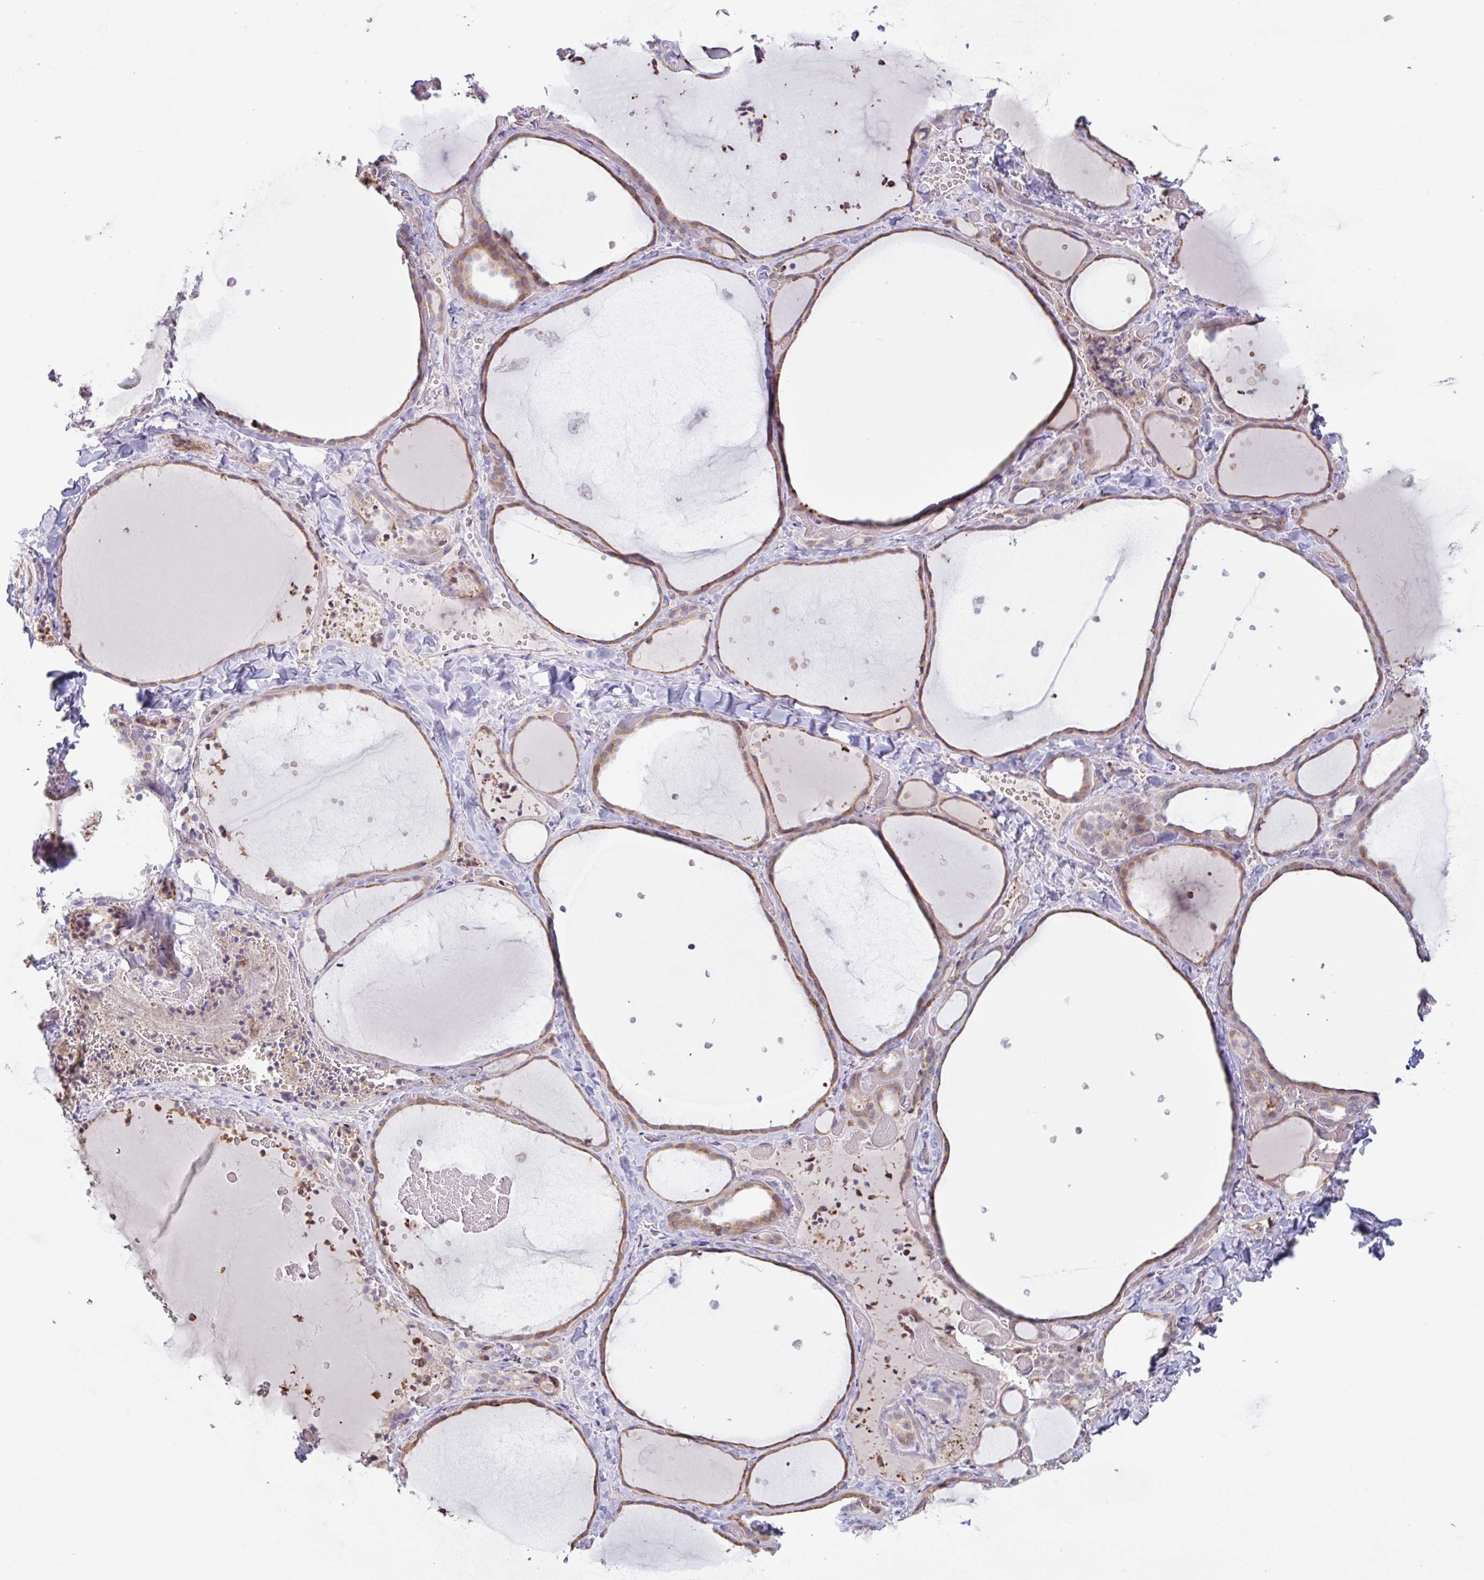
{"staining": {"intensity": "moderate", "quantity": "25%-75%", "location": "cytoplasmic/membranous,nuclear"}, "tissue": "thyroid gland", "cell_type": "Glandular cells", "image_type": "normal", "snomed": [{"axis": "morphology", "description": "Normal tissue, NOS"}, {"axis": "topography", "description": "Thyroid gland"}], "caption": "Thyroid gland stained with DAB (3,3'-diaminobenzidine) immunohistochemistry (IHC) exhibits medium levels of moderate cytoplasmic/membranous,nuclear expression in about 25%-75% of glandular cells. The staining was performed using DAB to visualize the protein expression in brown, while the nuclei were stained in blue with hematoxylin (Magnification: 20x).", "gene": "TAF1D", "patient": {"sex": "female", "age": 36}}